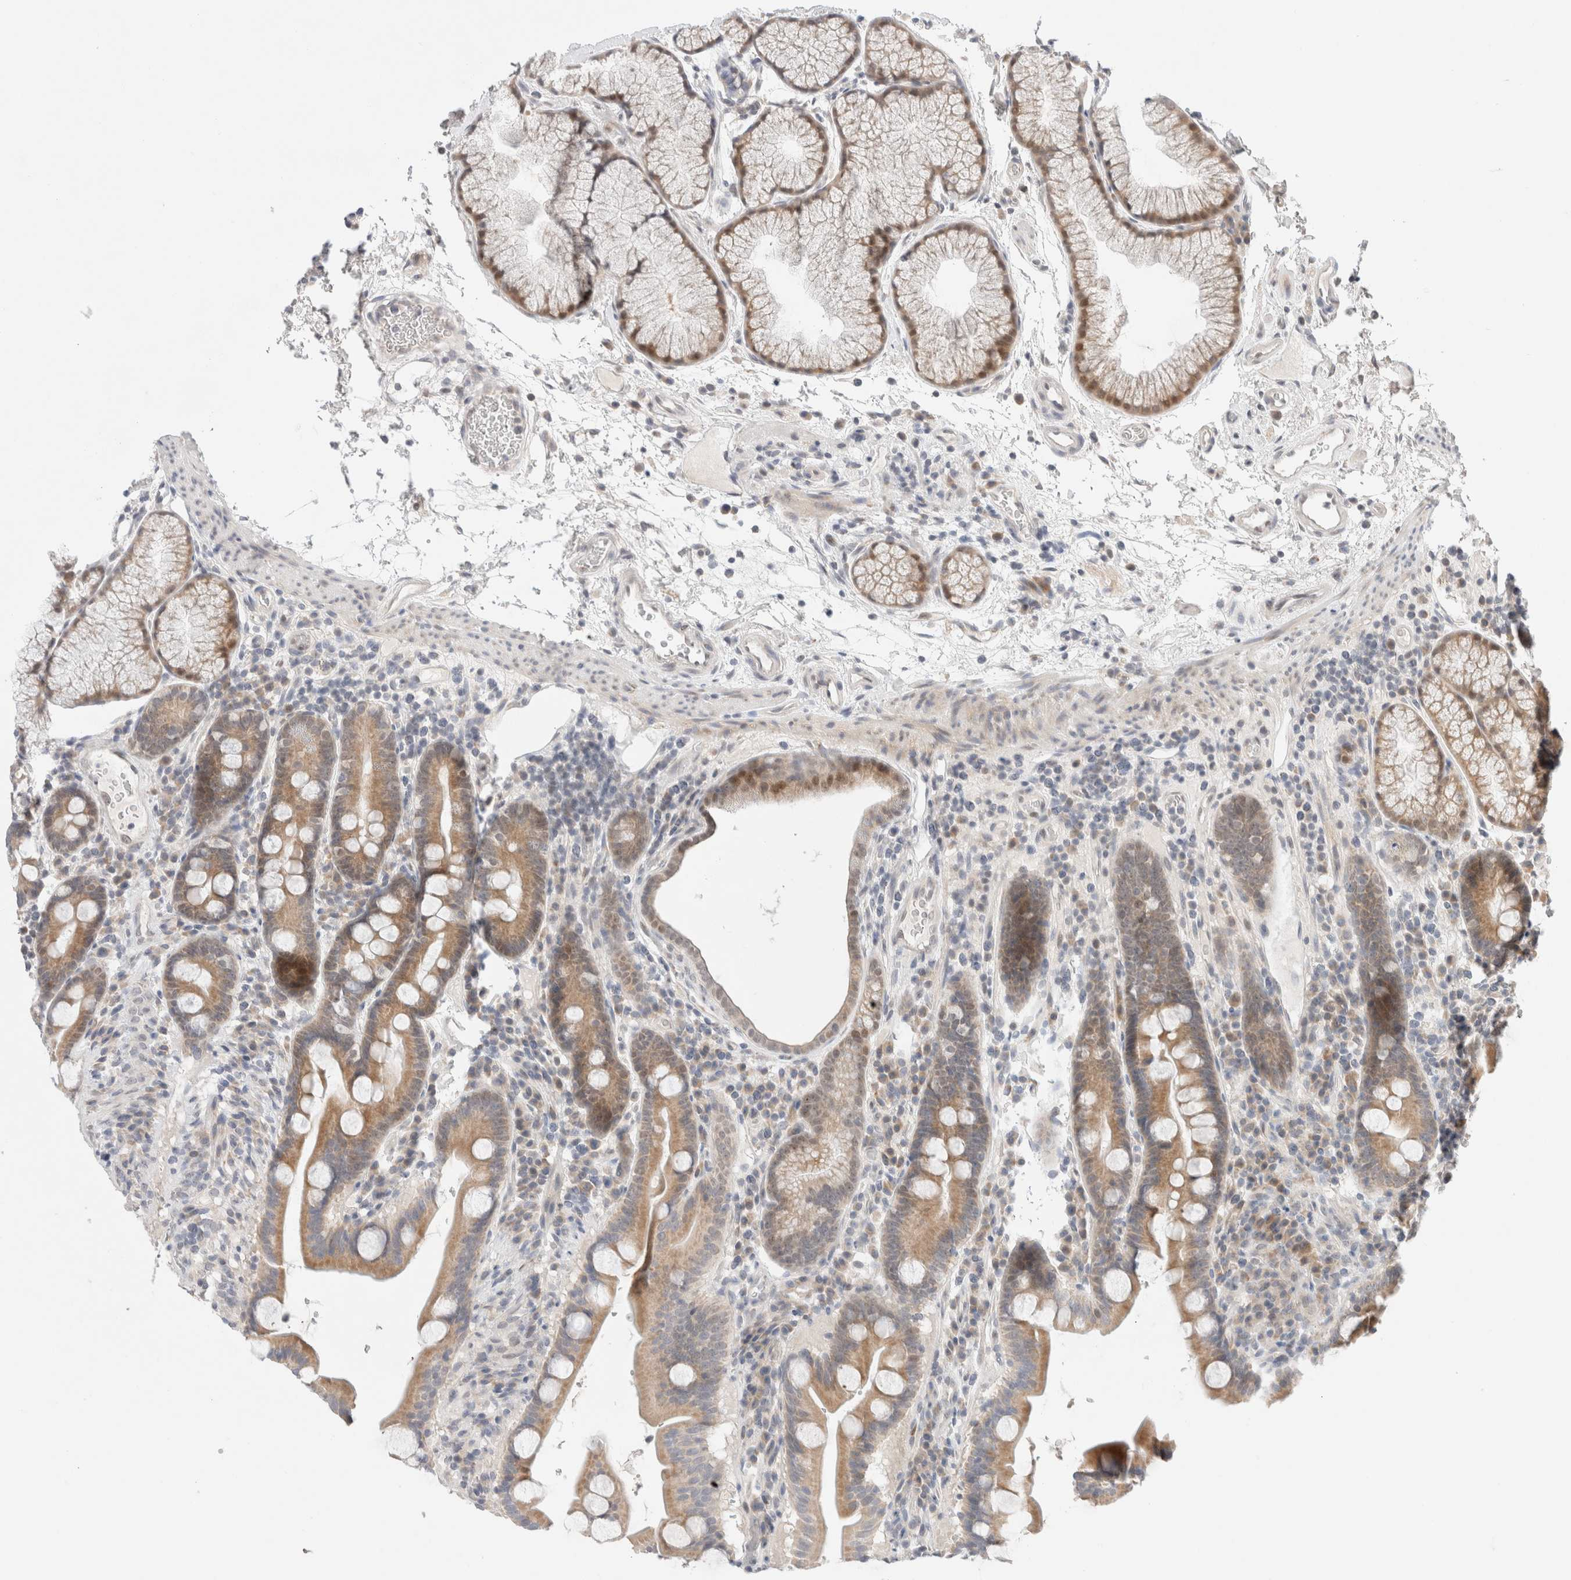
{"staining": {"intensity": "moderate", "quantity": ">75%", "location": "cytoplasmic/membranous"}, "tissue": "duodenum", "cell_type": "Glandular cells", "image_type": "normal", "snomed": [{"axis": "morphology", "description": "Normal tissue, NOS"}, {"axis": "topography", "description": "Duodenum"}], "caption": "Immunohistochemical staining of benign human duodenum shows >75% levels of moderate cytoplasmic/membranous protein staining in about >75% of glandular cells.", "gene": "ERI3", "patient": {"sex": "male", "age": 54}}